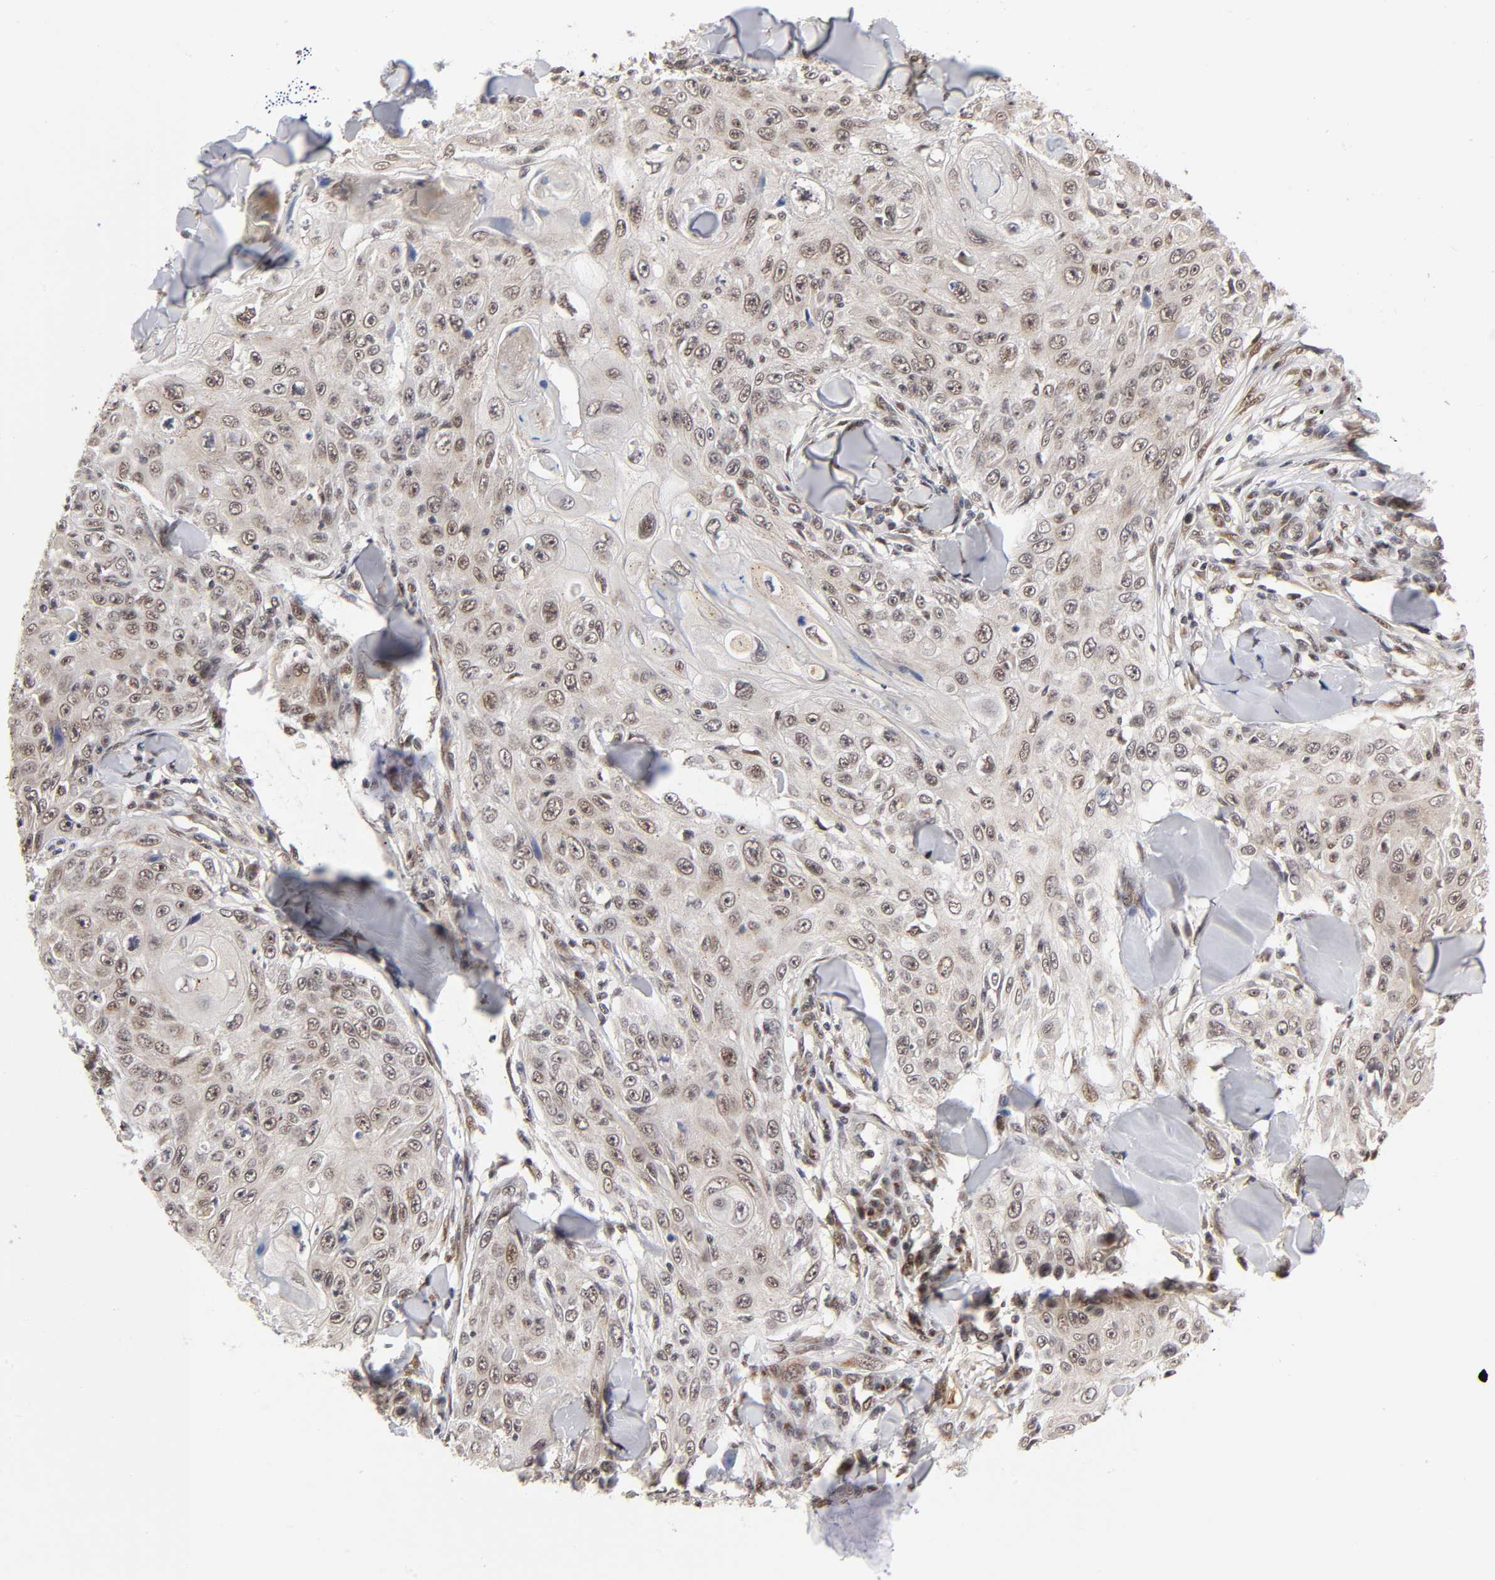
{"staining": {"intensity": "moderate", "quantity": ">75%", "location": "nuclear"}, "tissue": "skin cancer", "cell_type": "Tumor cells", "image_type": "cancer", "snomed": [{"axis": "morphology", "description": "Squamous cell carcinoma, NOS"}, {"axis": "topography", "description": "Skin"}], "caption": "An immunohistochemistry micrograph of neoplastic tissue is shown. Protein staining in brown highlights moderate nuclear positivity in squamous cell carcinoma (skin) within tumor cells.", "gene": "EP300", "patient": {"sex": "male", "age": 86}}